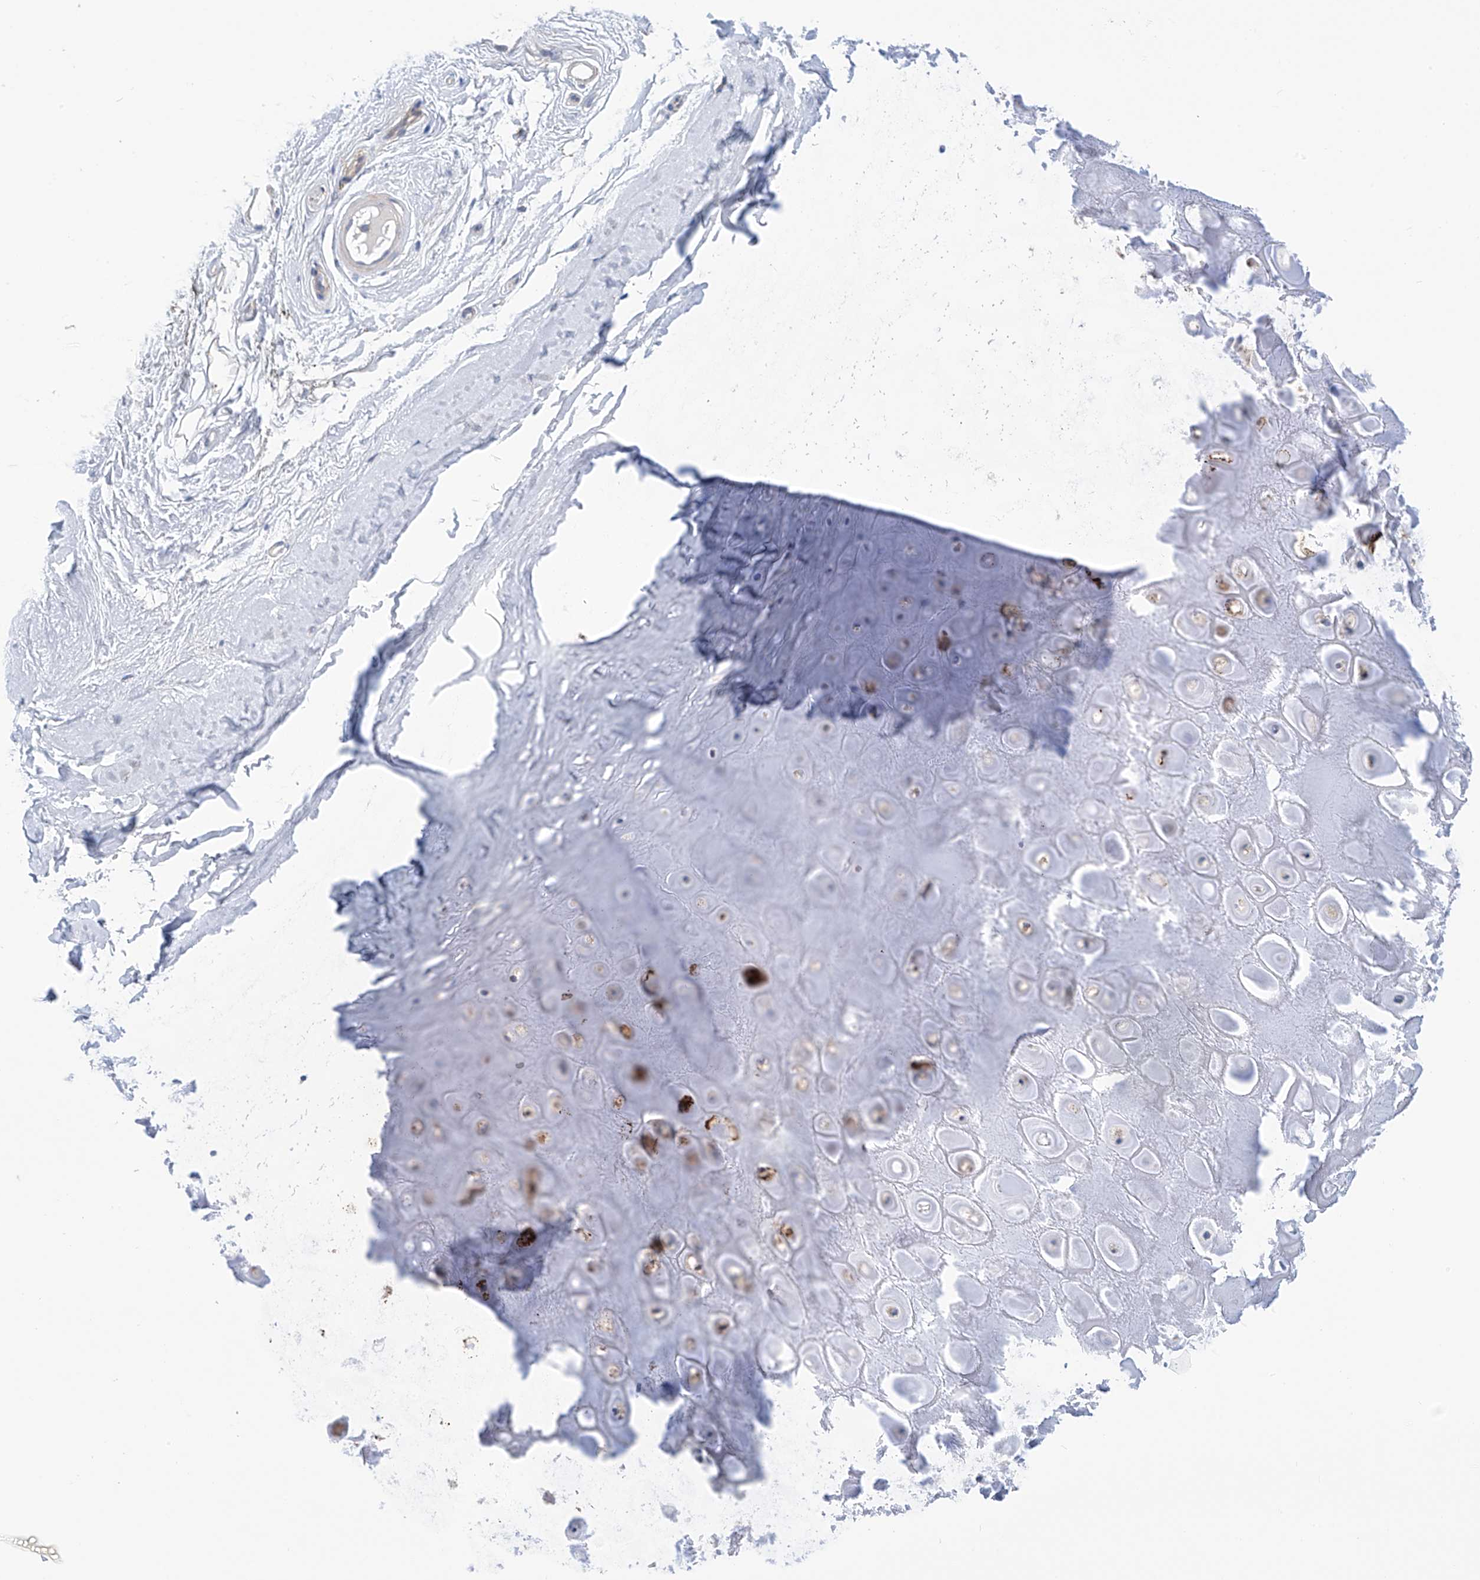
{"staining": {"intensity": "negative", "quantity": "none", "location": "none"}, "tissue": "adipose tissue", "cell_type": "Adipocytes", "image_type": "normal", "snomed": [{"axis": "morphology", "description": "Normal tissue, NOS"}, {"axis": "morphology", "description": "Basal cell carcinoma"}, {"axis": "topography", "description": "Skin"}], "caption": "A histopathology image of adipose tissue stained for a protein shows no brown staining in adipocytes. (Brightfield microscopy of DAB IHC at high magnification).", "gene": "P2RX7", "patient": {"sex": "female", "age": 89}}